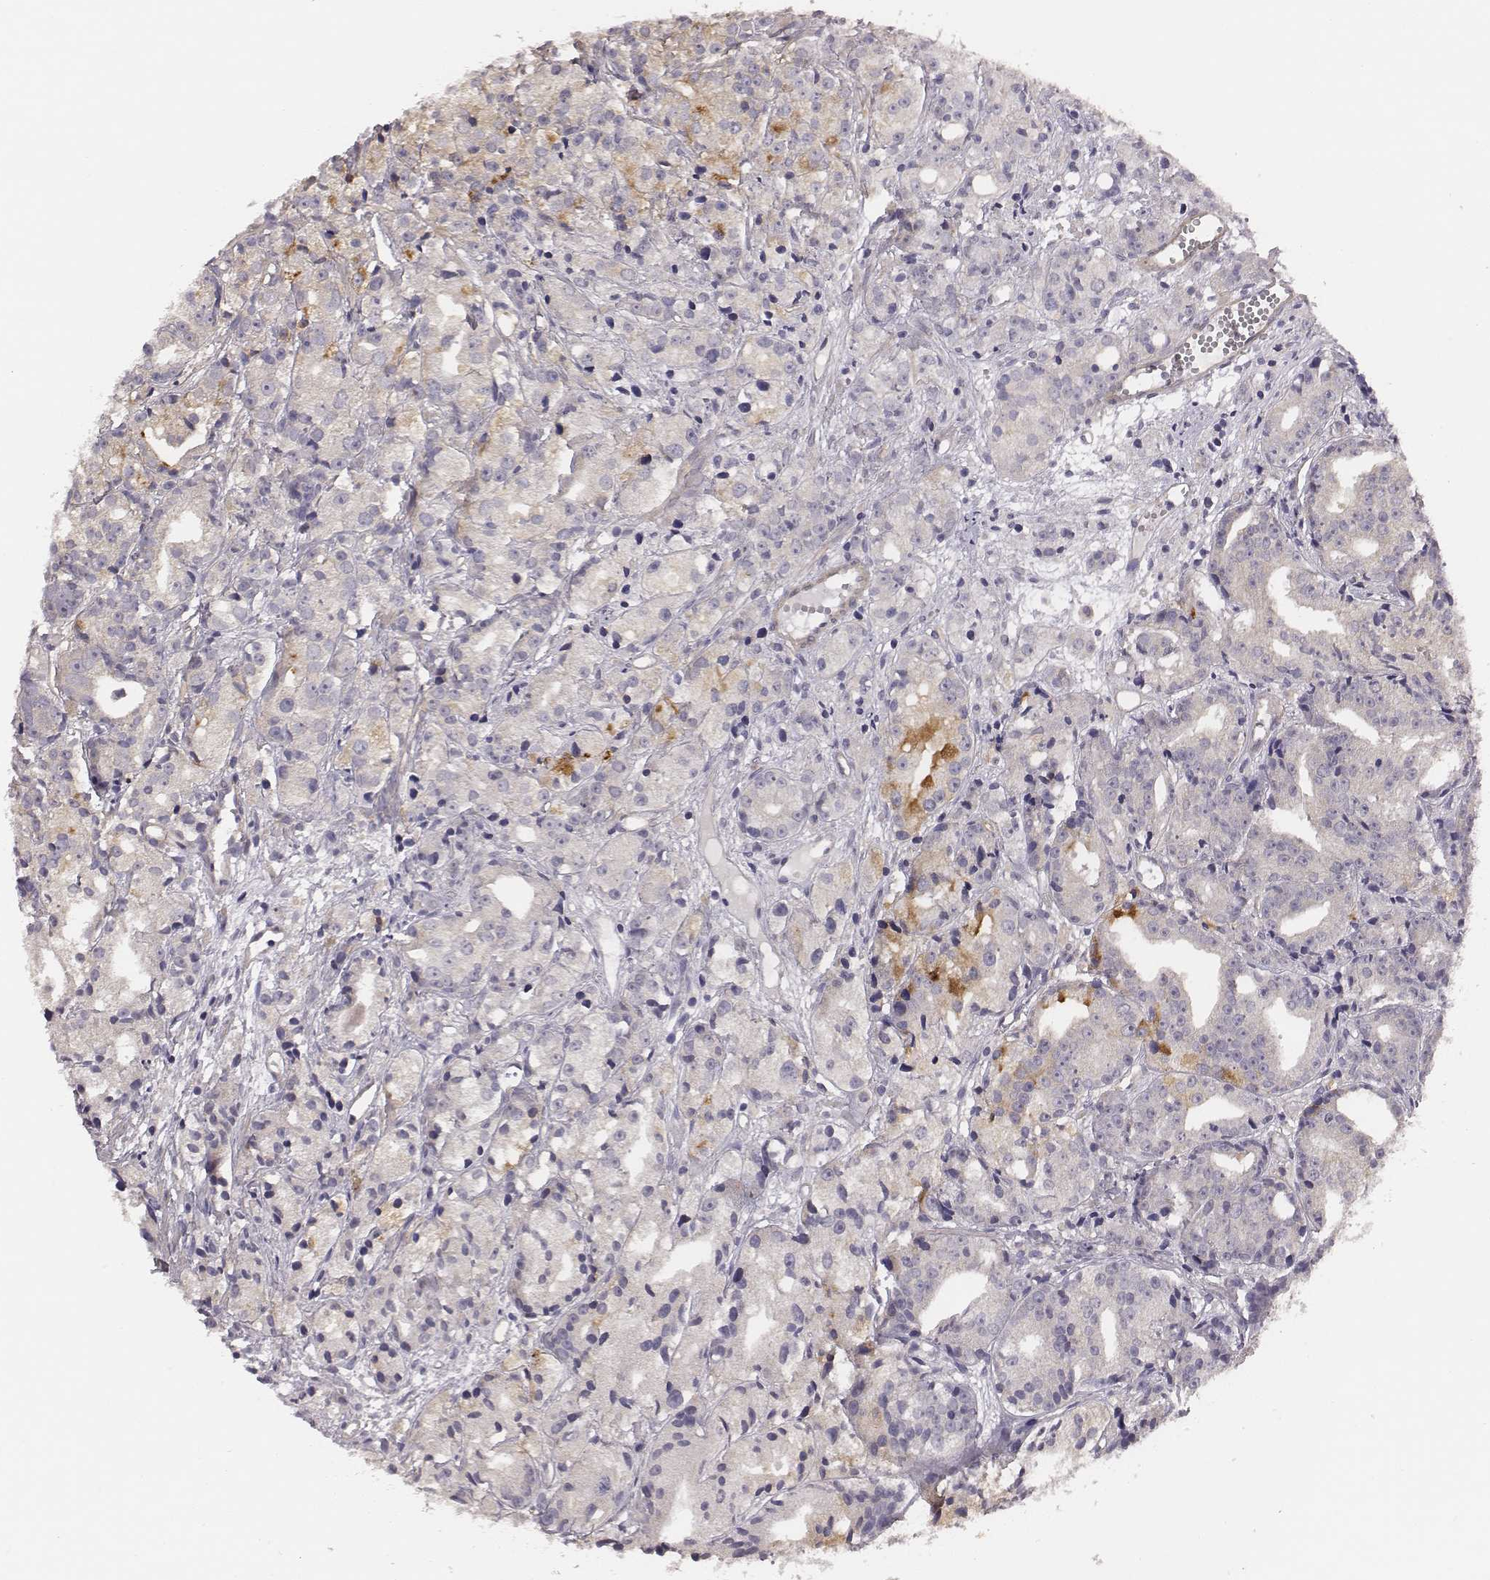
{"staining": {"intensity": "negative", "quantity": "none", "location": "none"}, "tissue": "prostate cancer", "cell_type": "Tumor cells", "image_type": "cancer", "snomed": [{"axis": "morphology", "description": "Adenocarcinoma, Medium grade"}, {"axis": "topography", "description": "Prostate"}], "caption": "There is no significant staining in tumor cells of prostate adenocarcinoma (medium-grade).", "gene": "SCARF1", "patient": {"sex": "male", "age": 74}}